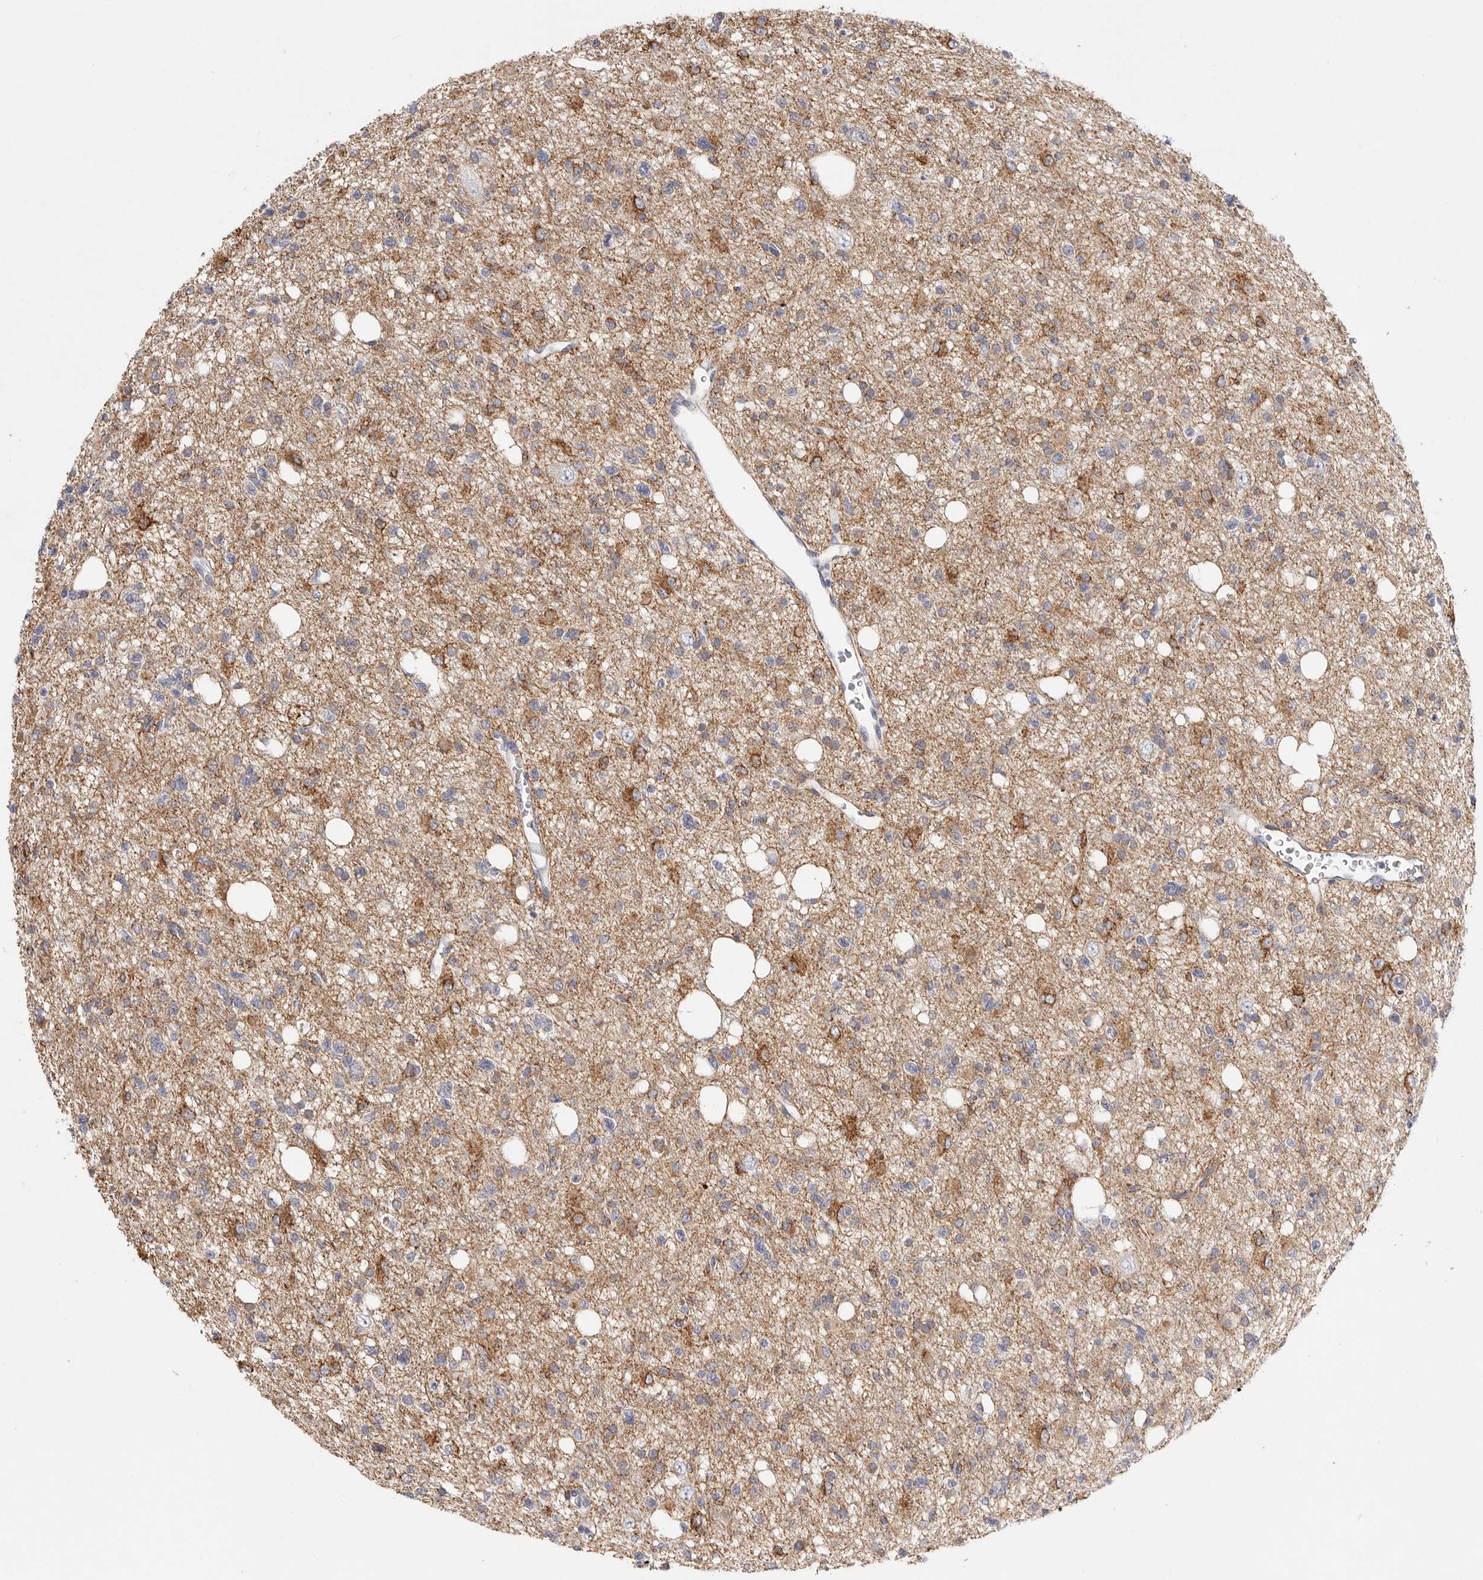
{"staining": {"intensity": "moderate", "quantity": "<25%", "location": "cytoplasmic/membranous"}, "tissue": "glioma", "cell_type": "Tumor cells", "image_type": "cancer", "snomed": [{"axis": "morphology", "description": "Glioma, malignant, High grade"}, {"axis": "topography", "description": "Brain"}], "caption": "Malignant high-grade glioma was stained to show a protein in brown. There is low levels of moderate cytoplasmic/membranous expression in about <25% of tumor cells.", "gene": "ELP3", "patient": {"sex": "female", "age": 62}}